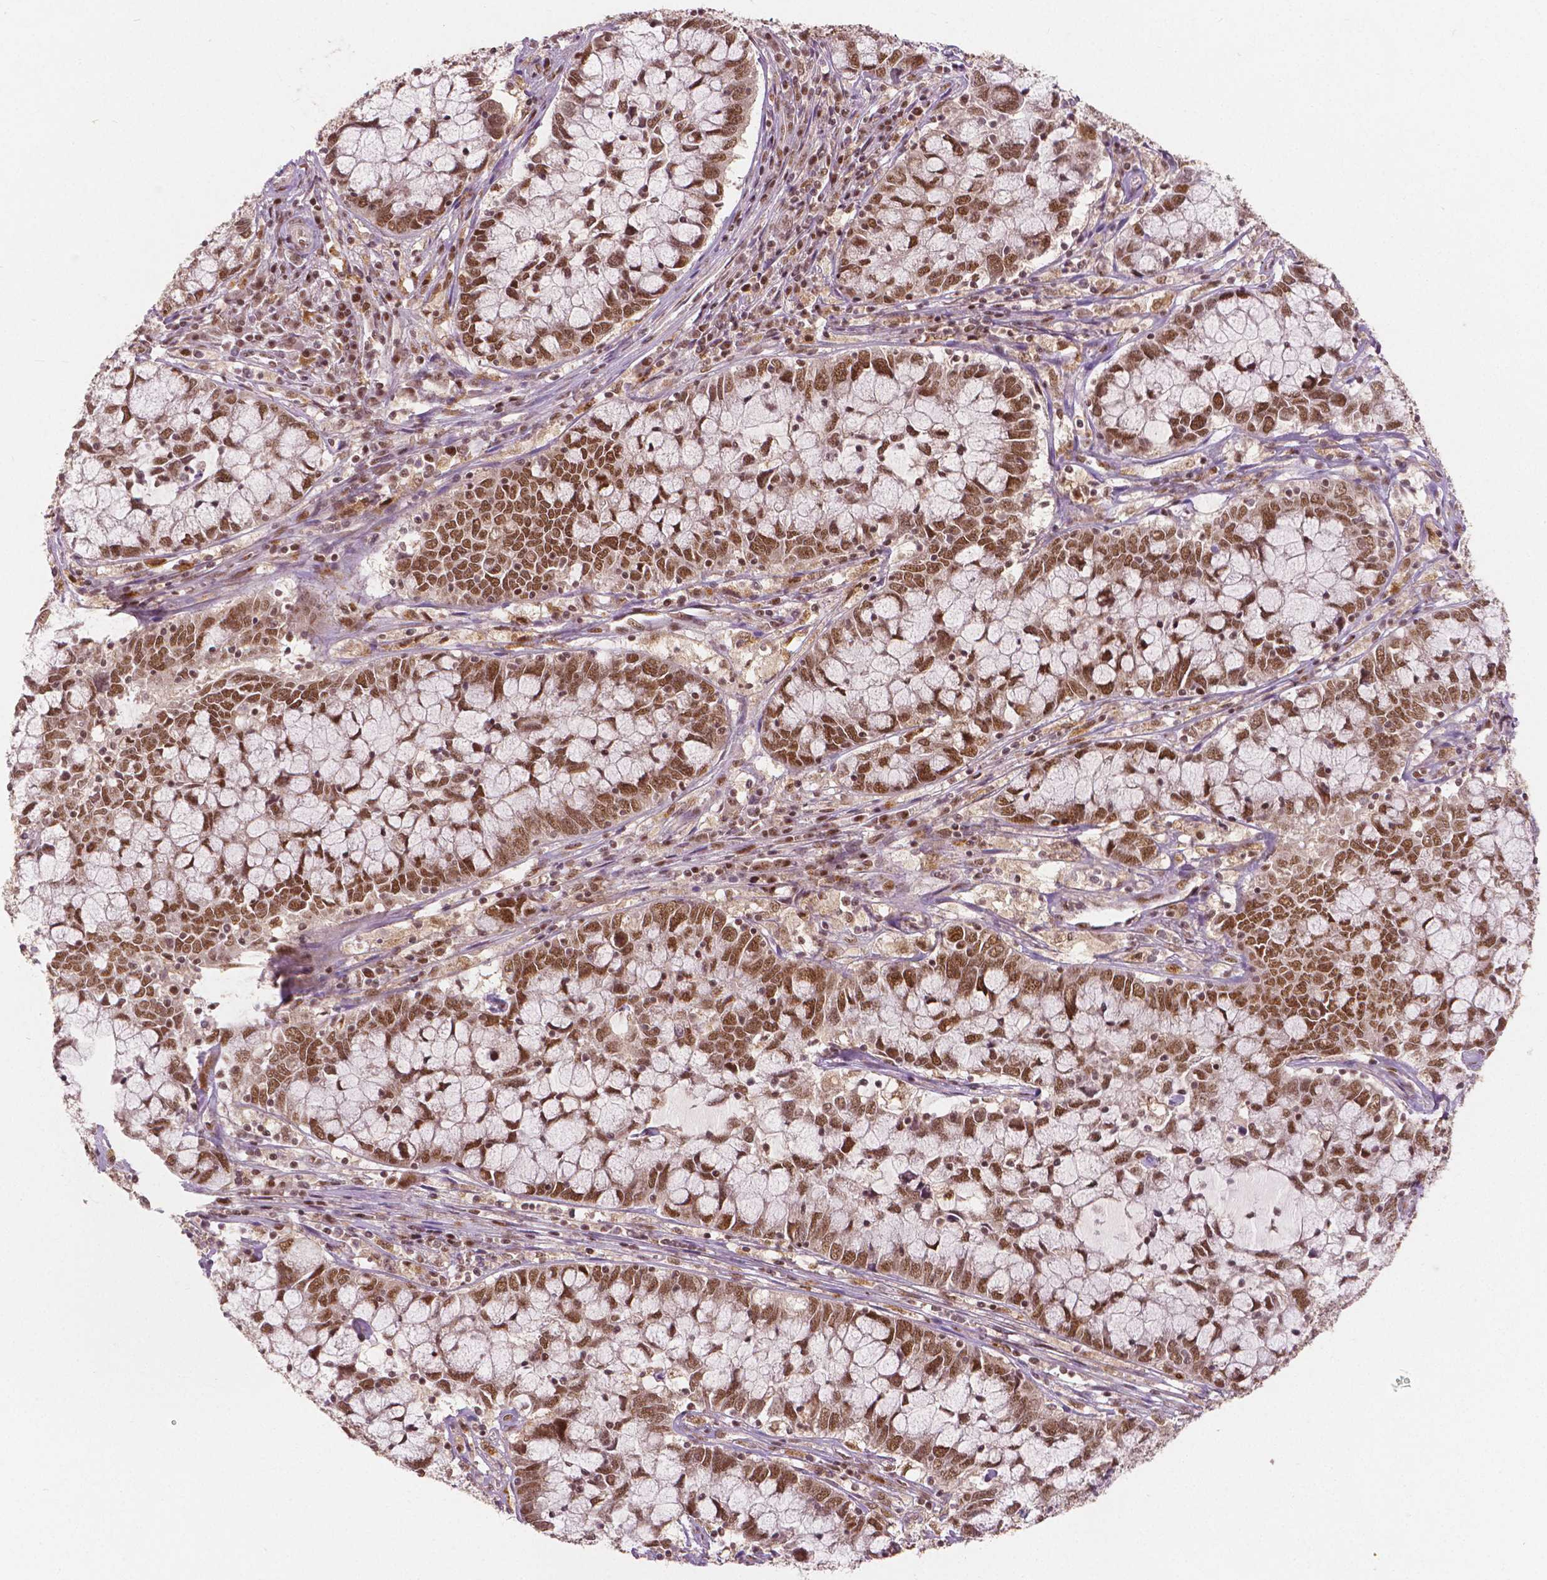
{"staining": {"intensity": "moderate", "quantity": ">75%", "location": "cytoplasmic/membranous,nuclear"}, "tissue": "cervical cancer", "cell_type": "Tumor cells", "image_type": "cancer", "snomed": [{"axis": "morphology", "description": "Adenocarcinoma, NOS"}, {"axis": "topography", "description": "Cervix"}], "caption": "The micrograph reveals staining of cervical adenocarcinoma, revealing moderate cytoplasmic/membranous and nuclear protein staining (brown color) within tumor cells.", "gene": "NSD2", "patient": {"sex": "female", "age": 40}}